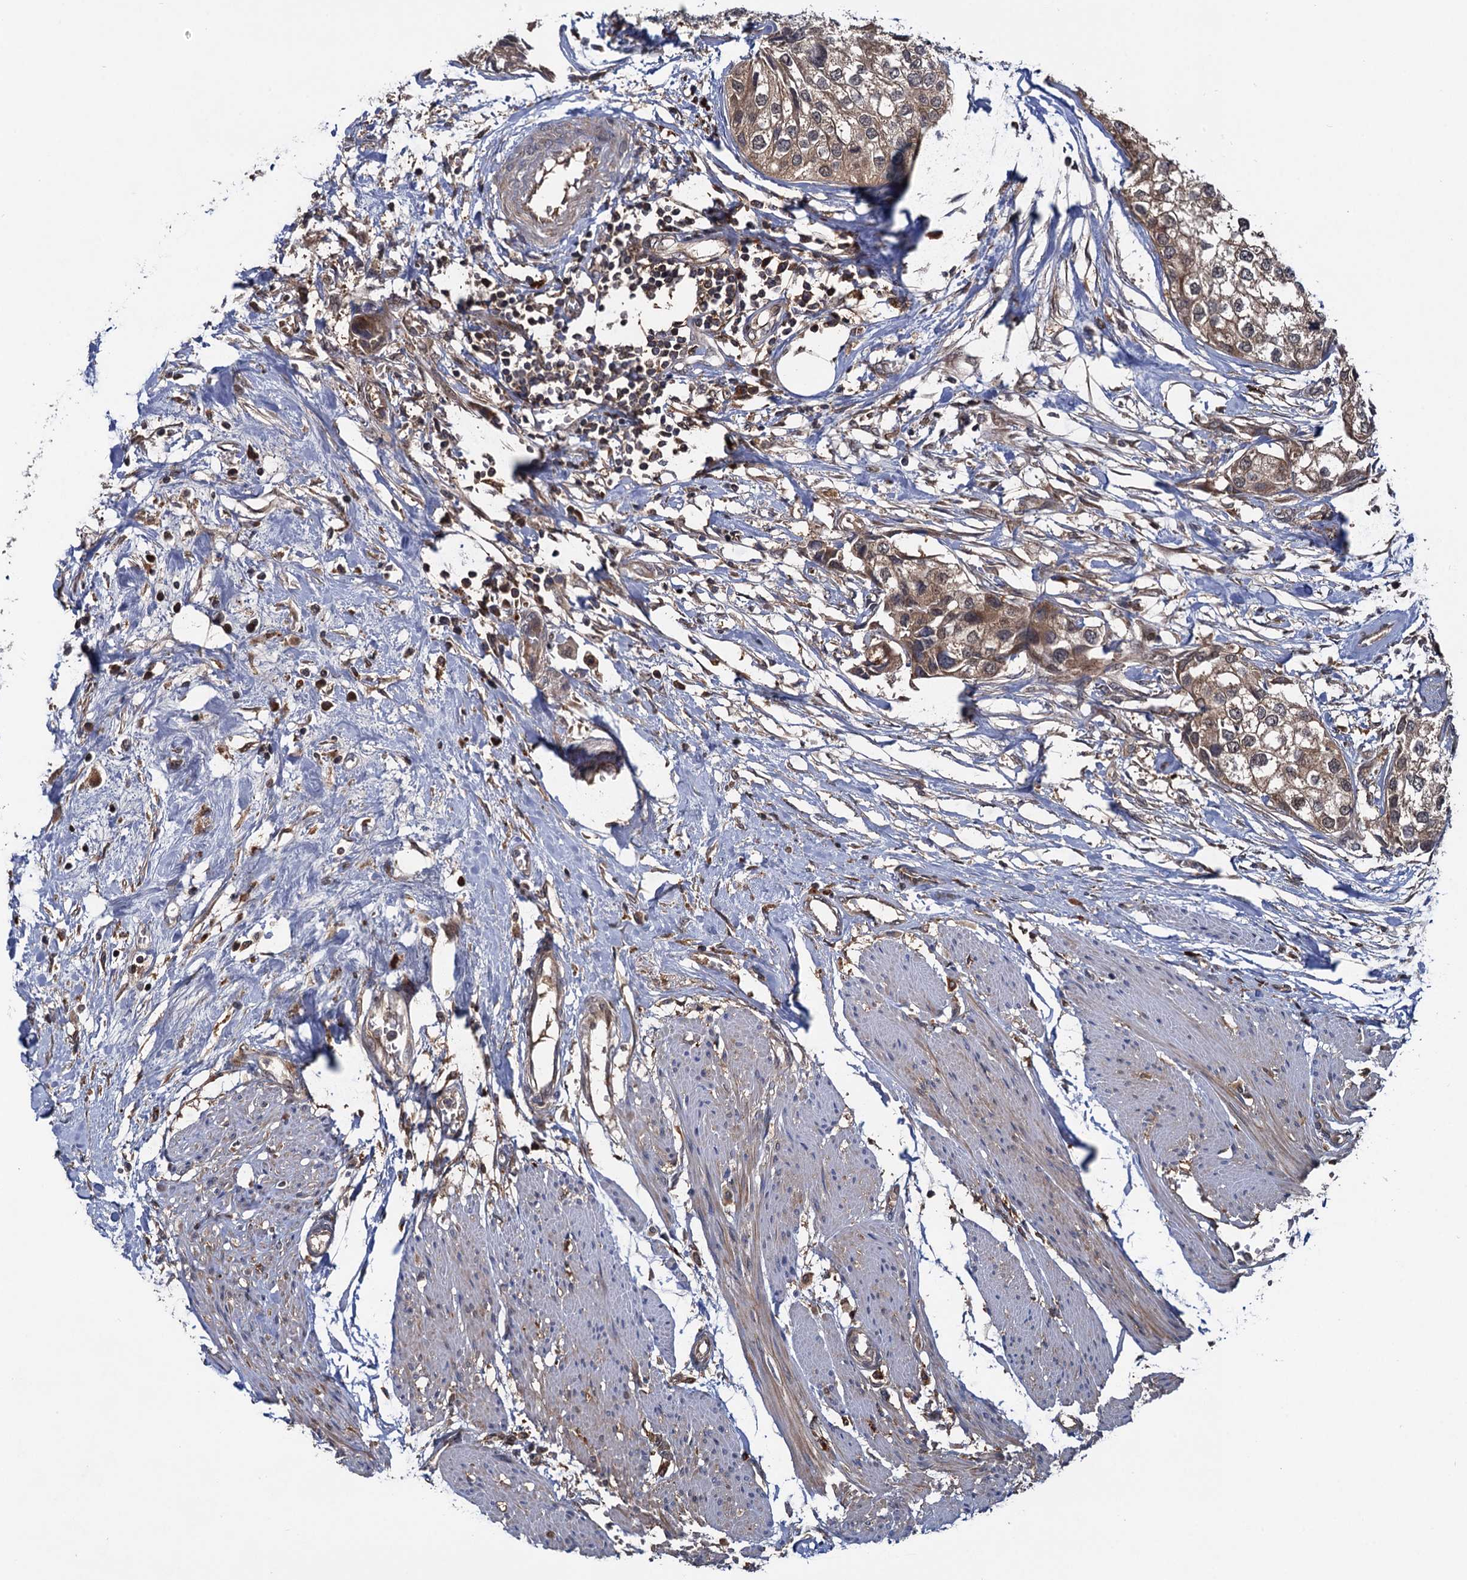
{"staining": {"intensity": "weak", "quantity": ">75%", "location": "cytoplasmic/membranous"}, "tissue": "urothelial cancer", "cell_type": "Tumor cells", "image_type": "cancer", "snomed": [{"axis": "morphology", "description": "Urothelial carcinoma, High grade"}, {"axis": "topography", "description": "Urinary bladder"}], "caption": "Urothelial cancer stained for a protein (brown) reveals weak cytoplasmic/membranous positive staining in about >75% of tumor cells.", "gene": "SELENOP", "patient": {"sex": "male", "age": 64}}